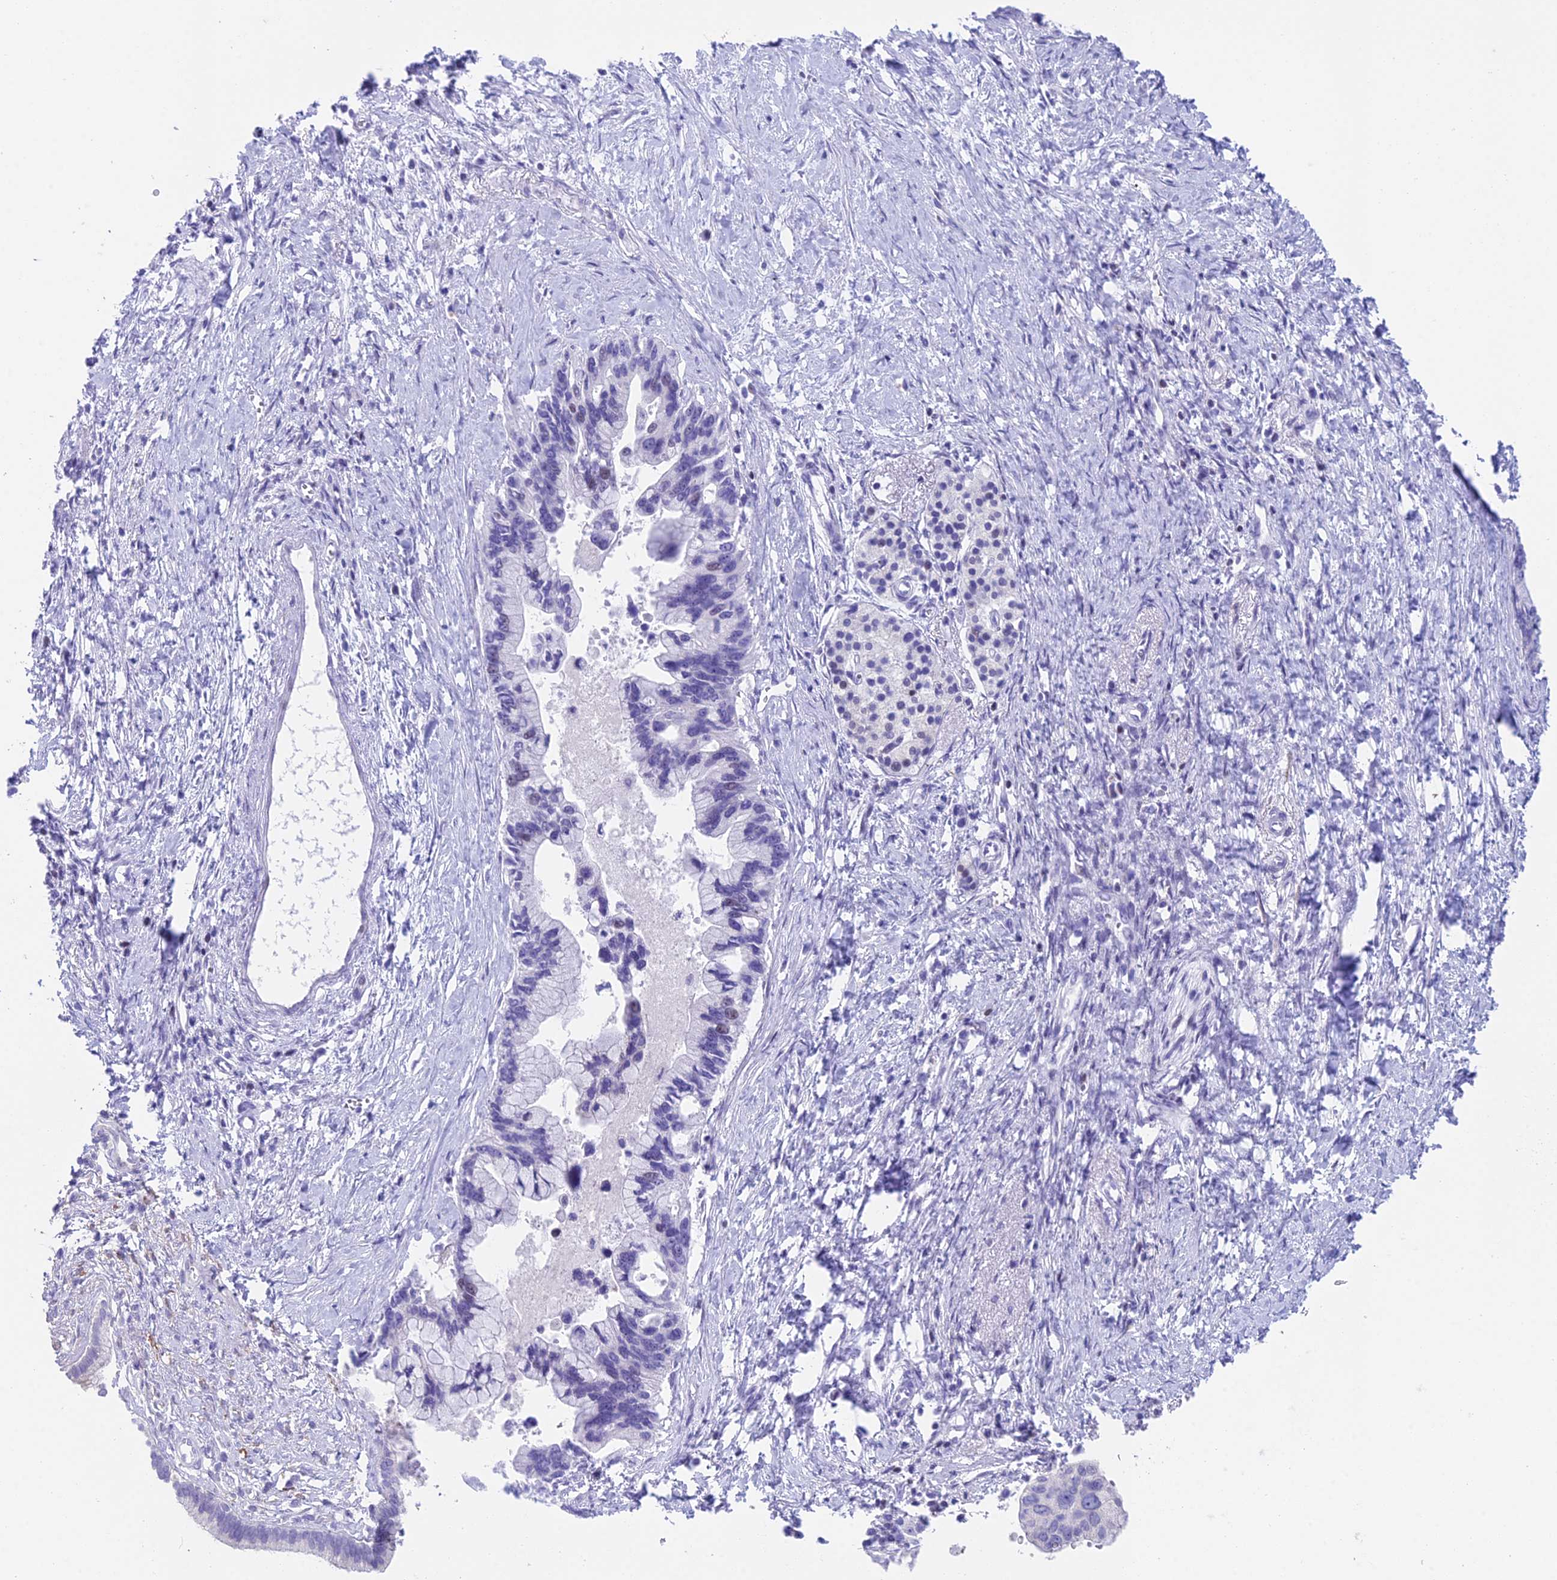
{"staining": {"intensity": "negative", "quantity": "none", "location": "none"}, "tissue": "pancreatic cancer", "cell_type": "Tumor cells", "image_type": "cancer", "snomed": [{"axis": "morphology", "description": "Adenocarcinoma, NOS"}, {"axis": "topography", "description": "Pancreas"}], "caption": "Immunohistochemistry (IHC) of human pancreatic adenocarcinoma displays no expression in tumor cells.", "gene": "CC2D2A", "patient": {"sex": "female", "age": 83}}